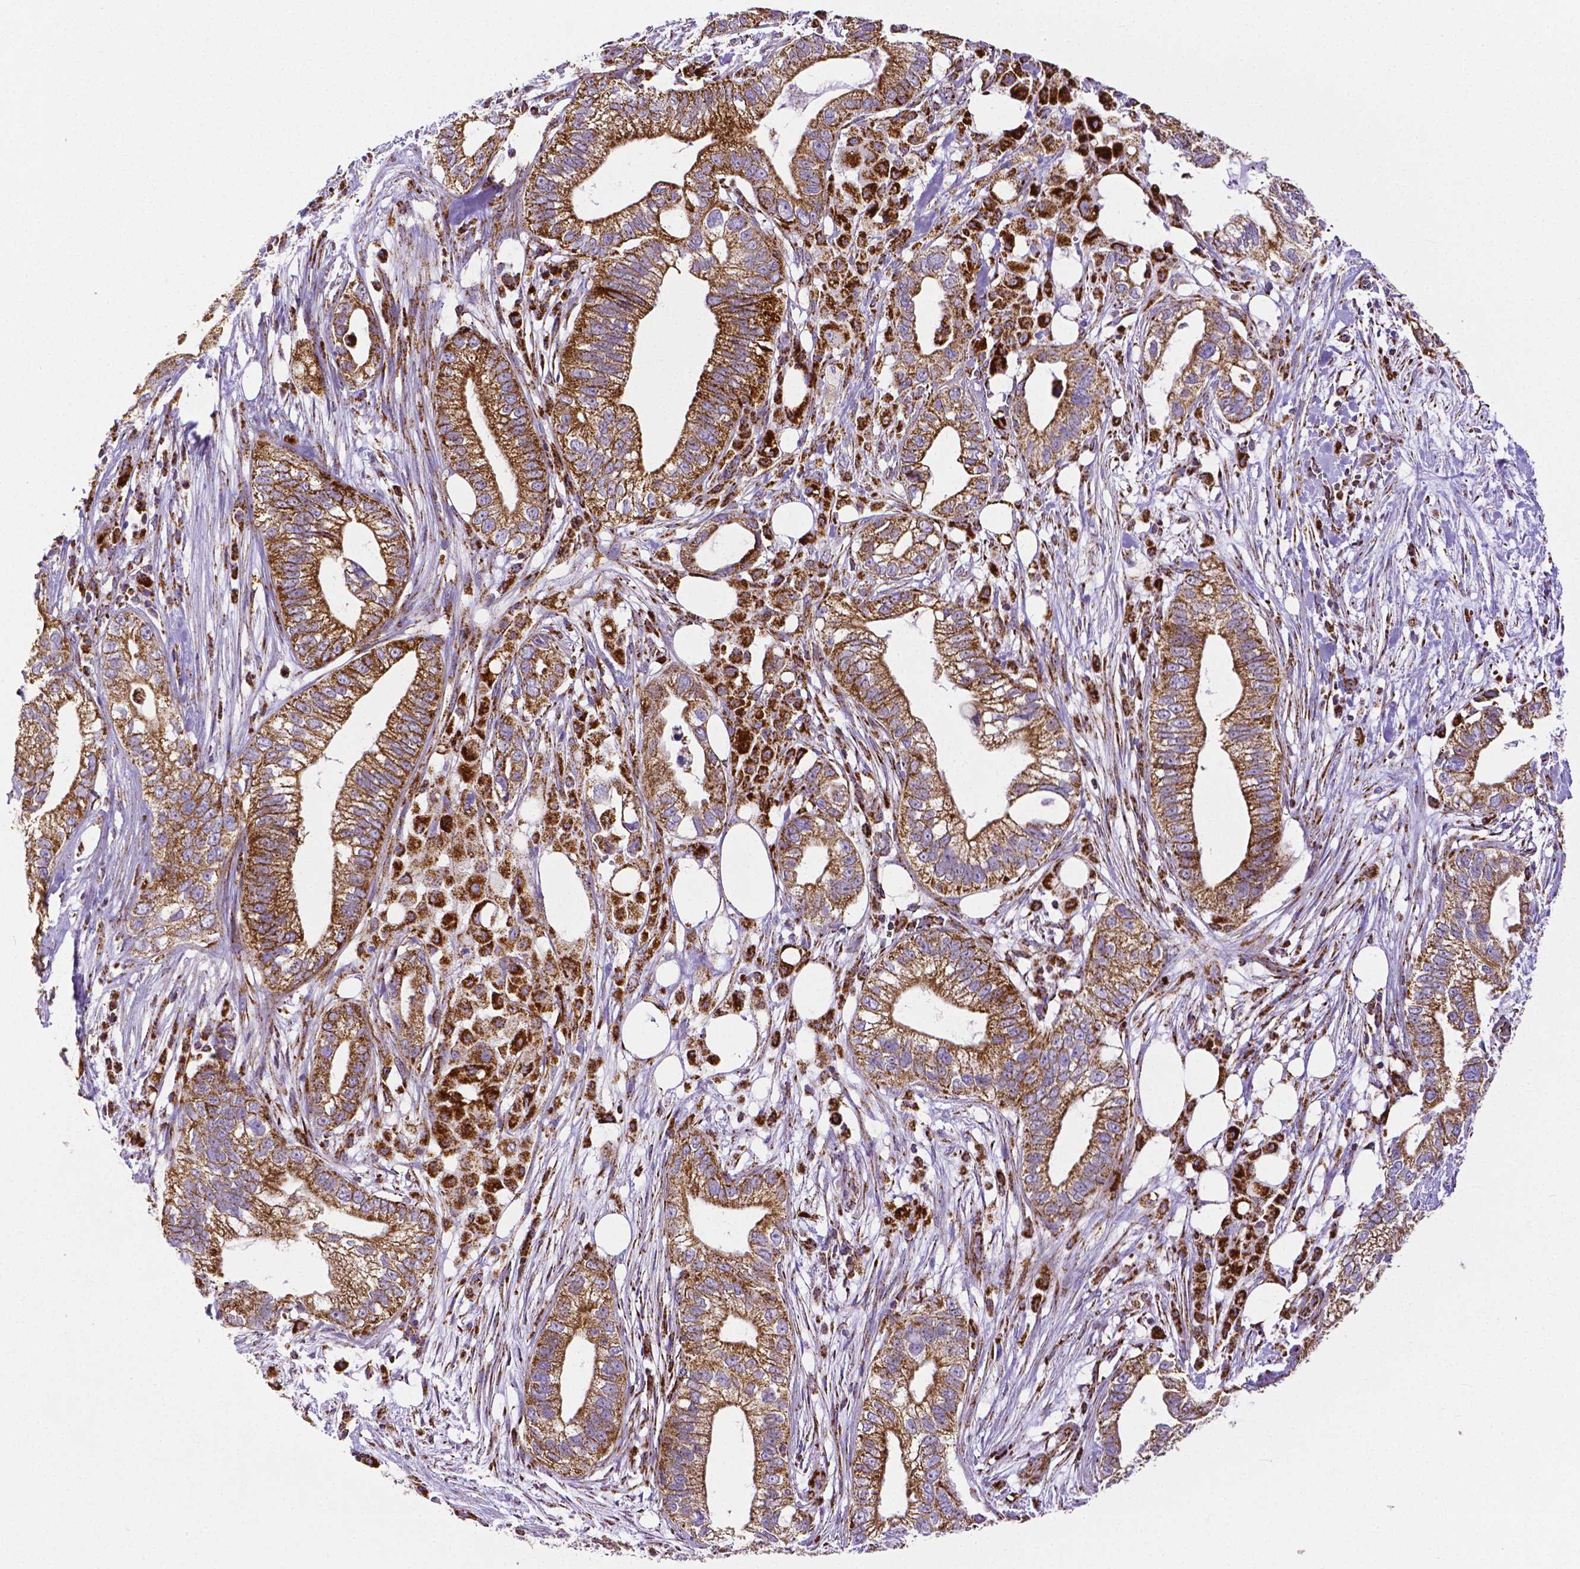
{"staining": {"intensity": "strong", "quantity": ">75%", "location": "cytoplasmic/membranous"}, "tissue": "pancreatic cancer", "cell_type": "Tumor cells", "image_type": "cancer", "snomed": [{"axis": "morphology", "description": "Adenocarcinoma, NOS"}, {"axis": "topography", "description": "Pancreas"}], "caption": "The photomicrograph demonstrates staining of pancreatic adenocarcinoma, revealing strong cytoplasmic/membranous protein positivity (brown color) within tumor cells. Nuclei are stained in blue.", "gene": "MACC1", "patient": {"sex": "male", "age": 70}}